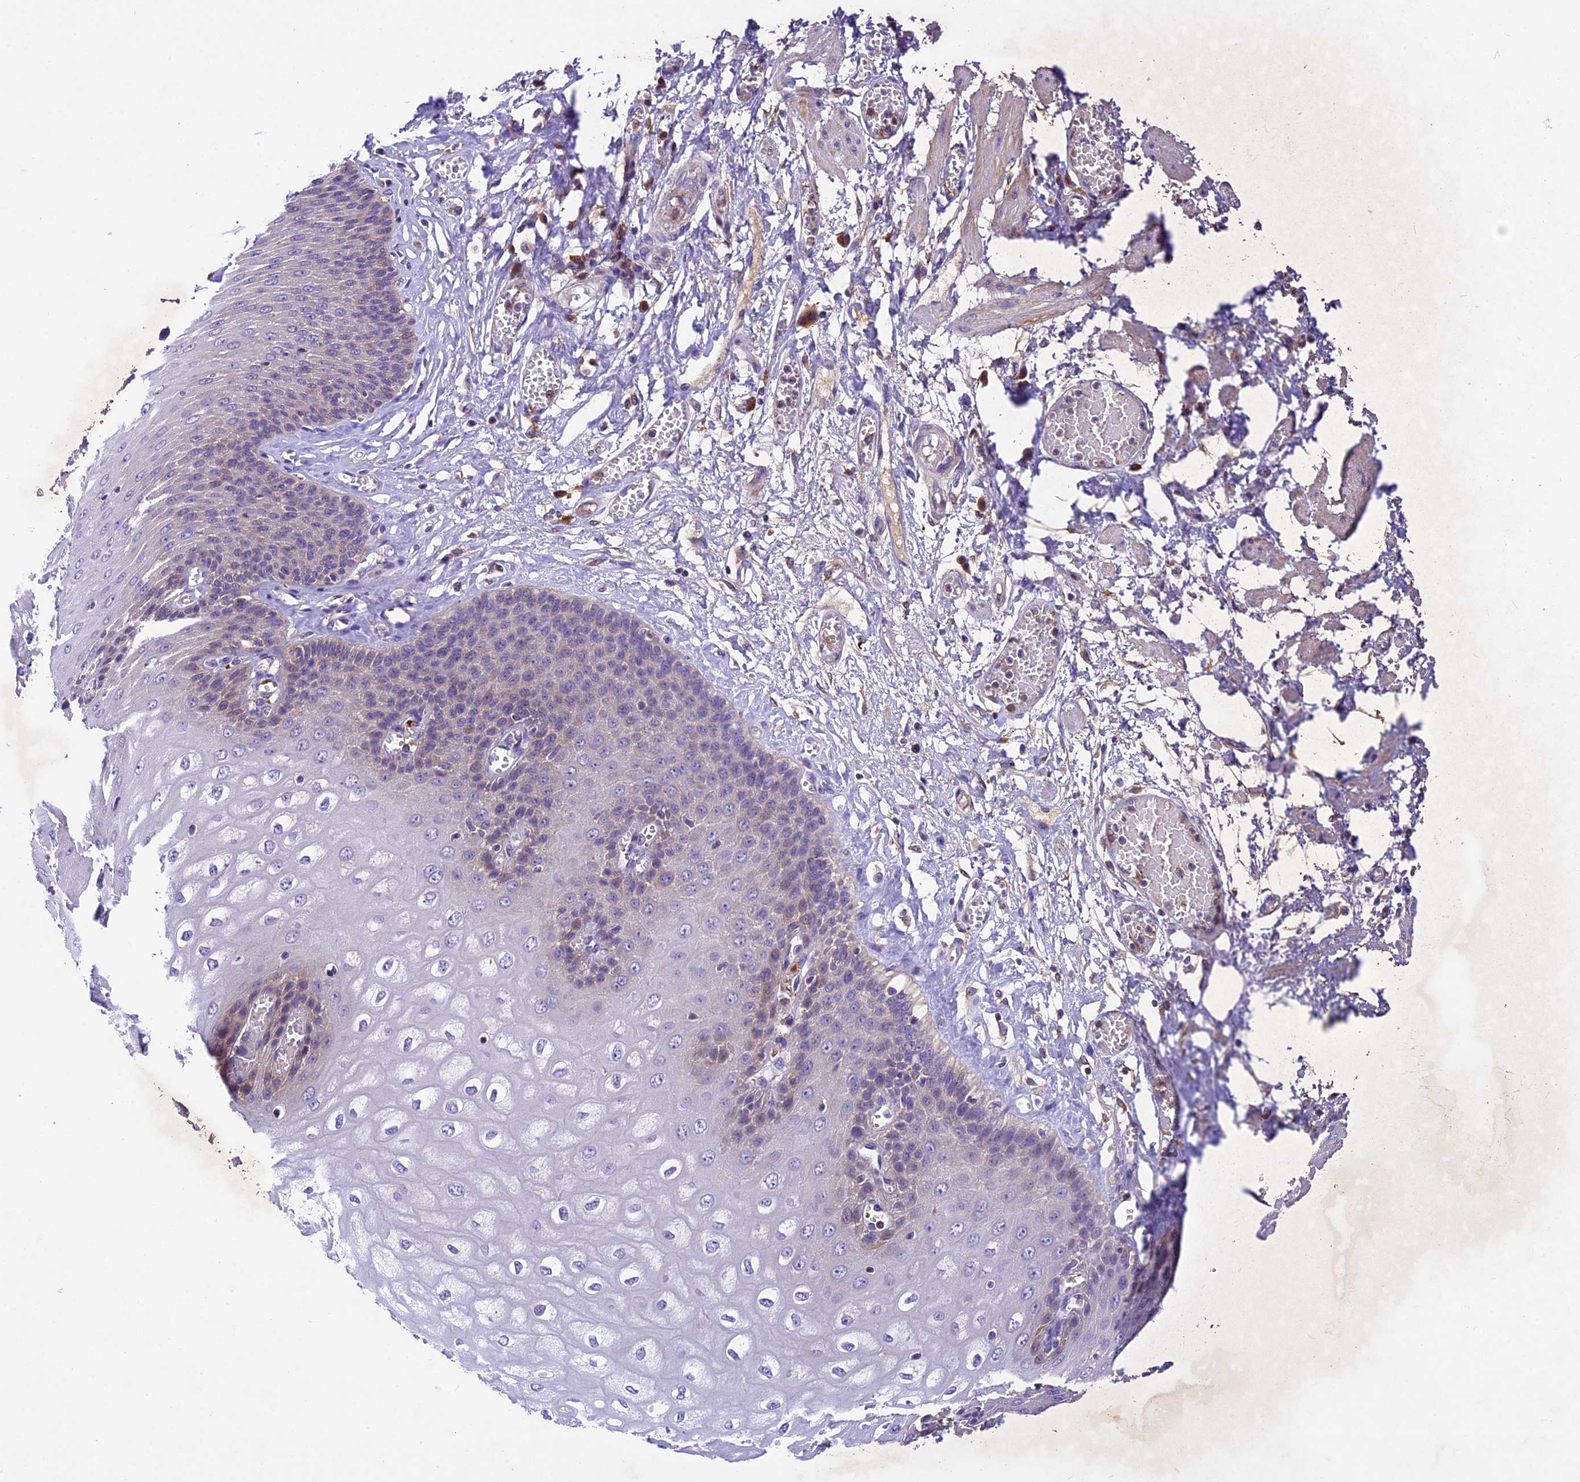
{"staining": {"intensity": "moderate", "quantity": "<25%", "location": "cytoplasmic/membranous"}, "tissue": "esophagus", "cell_type": "Squamous epithelial cells", "image_type": "normal", "snomed": [{"axis": "morphology", "description": "Normal tissue, NOS"}, {"axis": "topography", "description": "Esophagus"}], "caption": "A brown stain highlights moderate cytoplasmic/membranous expression of a protein in squamous epithelial cells of benign human esophagus.", "gene": "CILP2", "patient": {"sex": "male", "age": 60}}